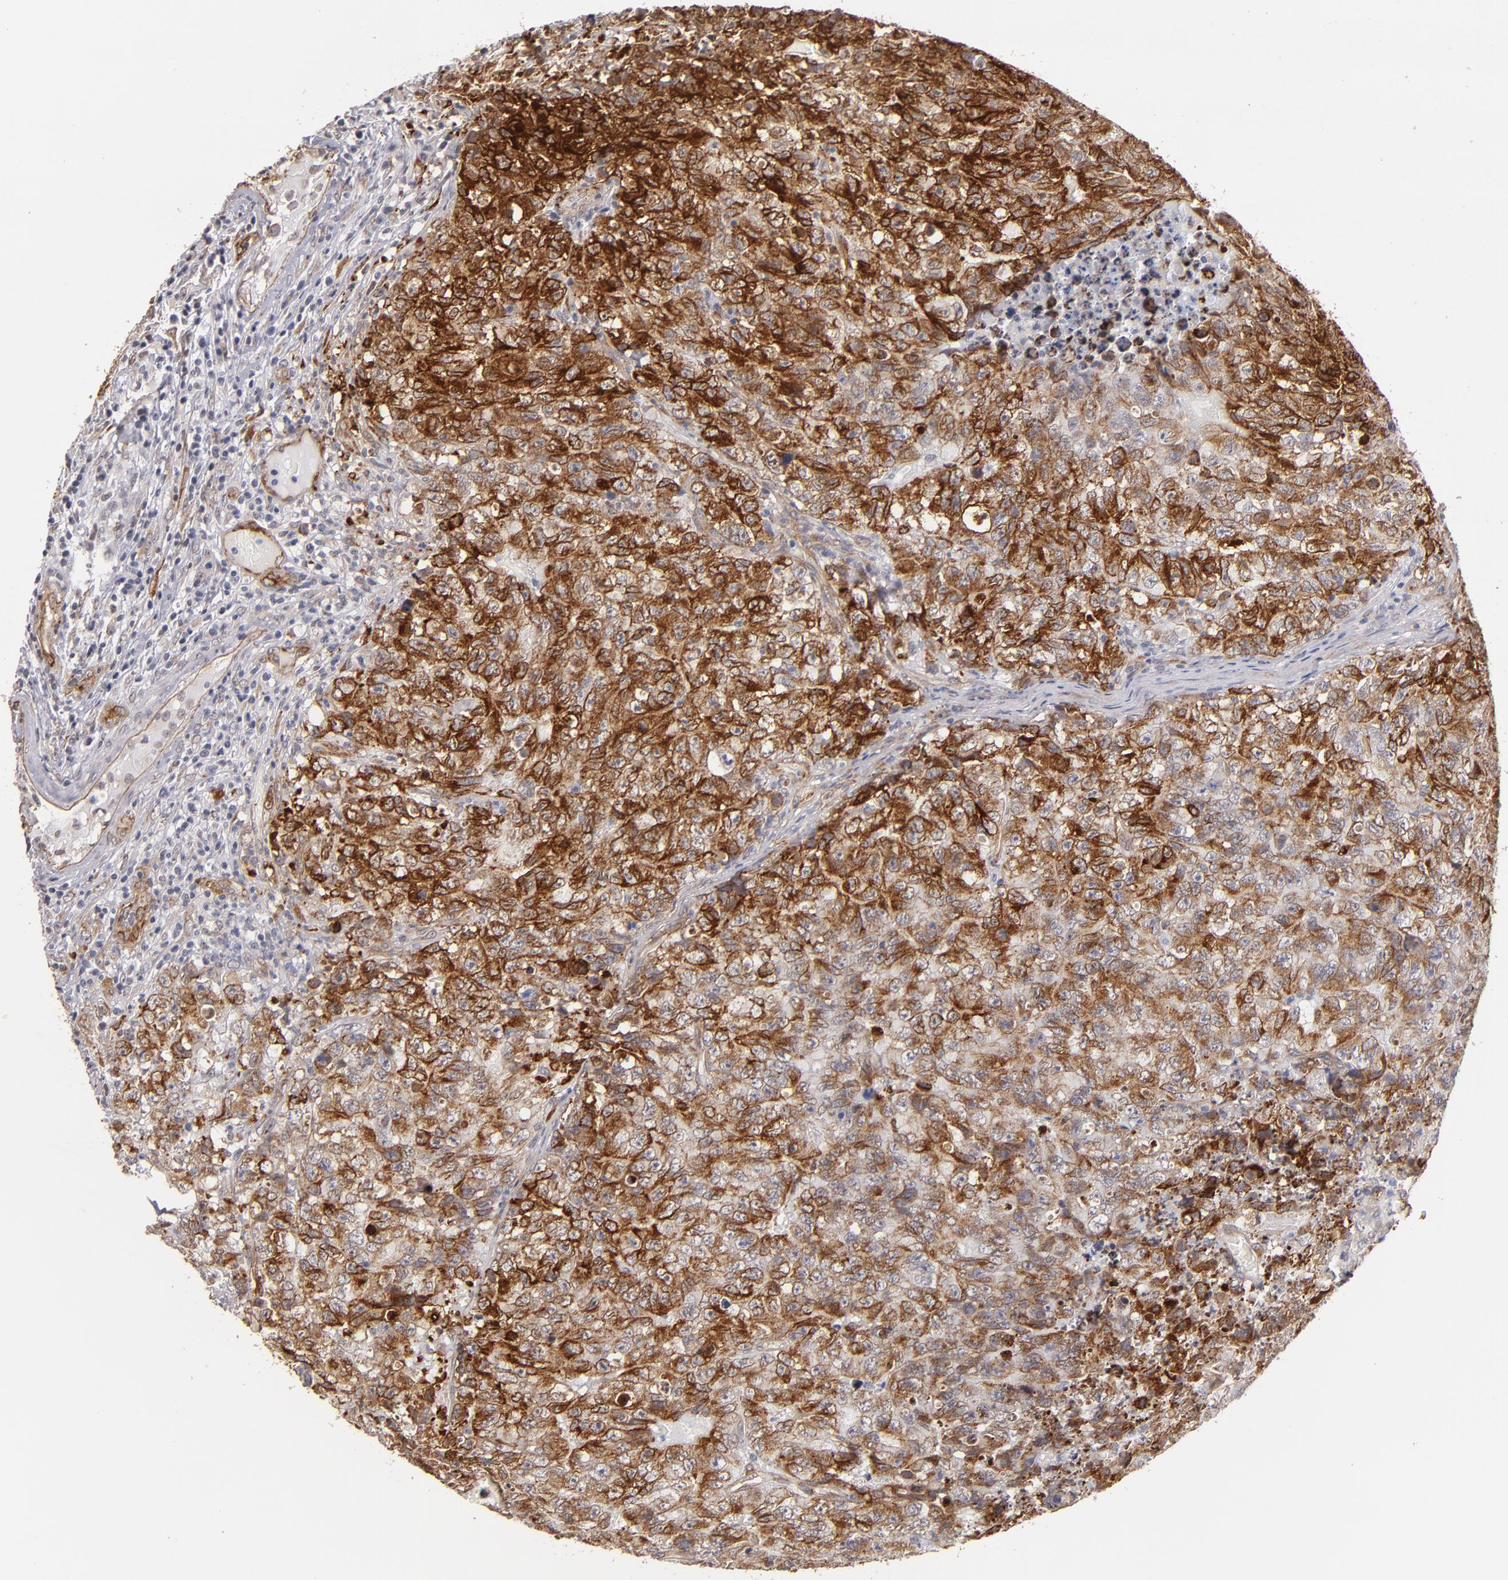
{"staining": {"intensity": "moderate", "quantity": ">75%", "location": "cytoplasmic/membranous"}, "tissue": "testis cancer", "cell_type": "Tumor cells", "image_type": "cancer", "snomed": [{"axis": "morphology", "description": "Carcinoma, Embryonal, NOS"}, {"axis": "topography", "description": "Testis"}], "caption": "Testis cancer (embryonal carcinoma) stained for a protein (brown) exhibits moderate cytoplasmic/membranous positive positivity in approximately >75% of tumor cells.", "gene": "LAMC1", "patient": {"sex": "male", "age": 31}}